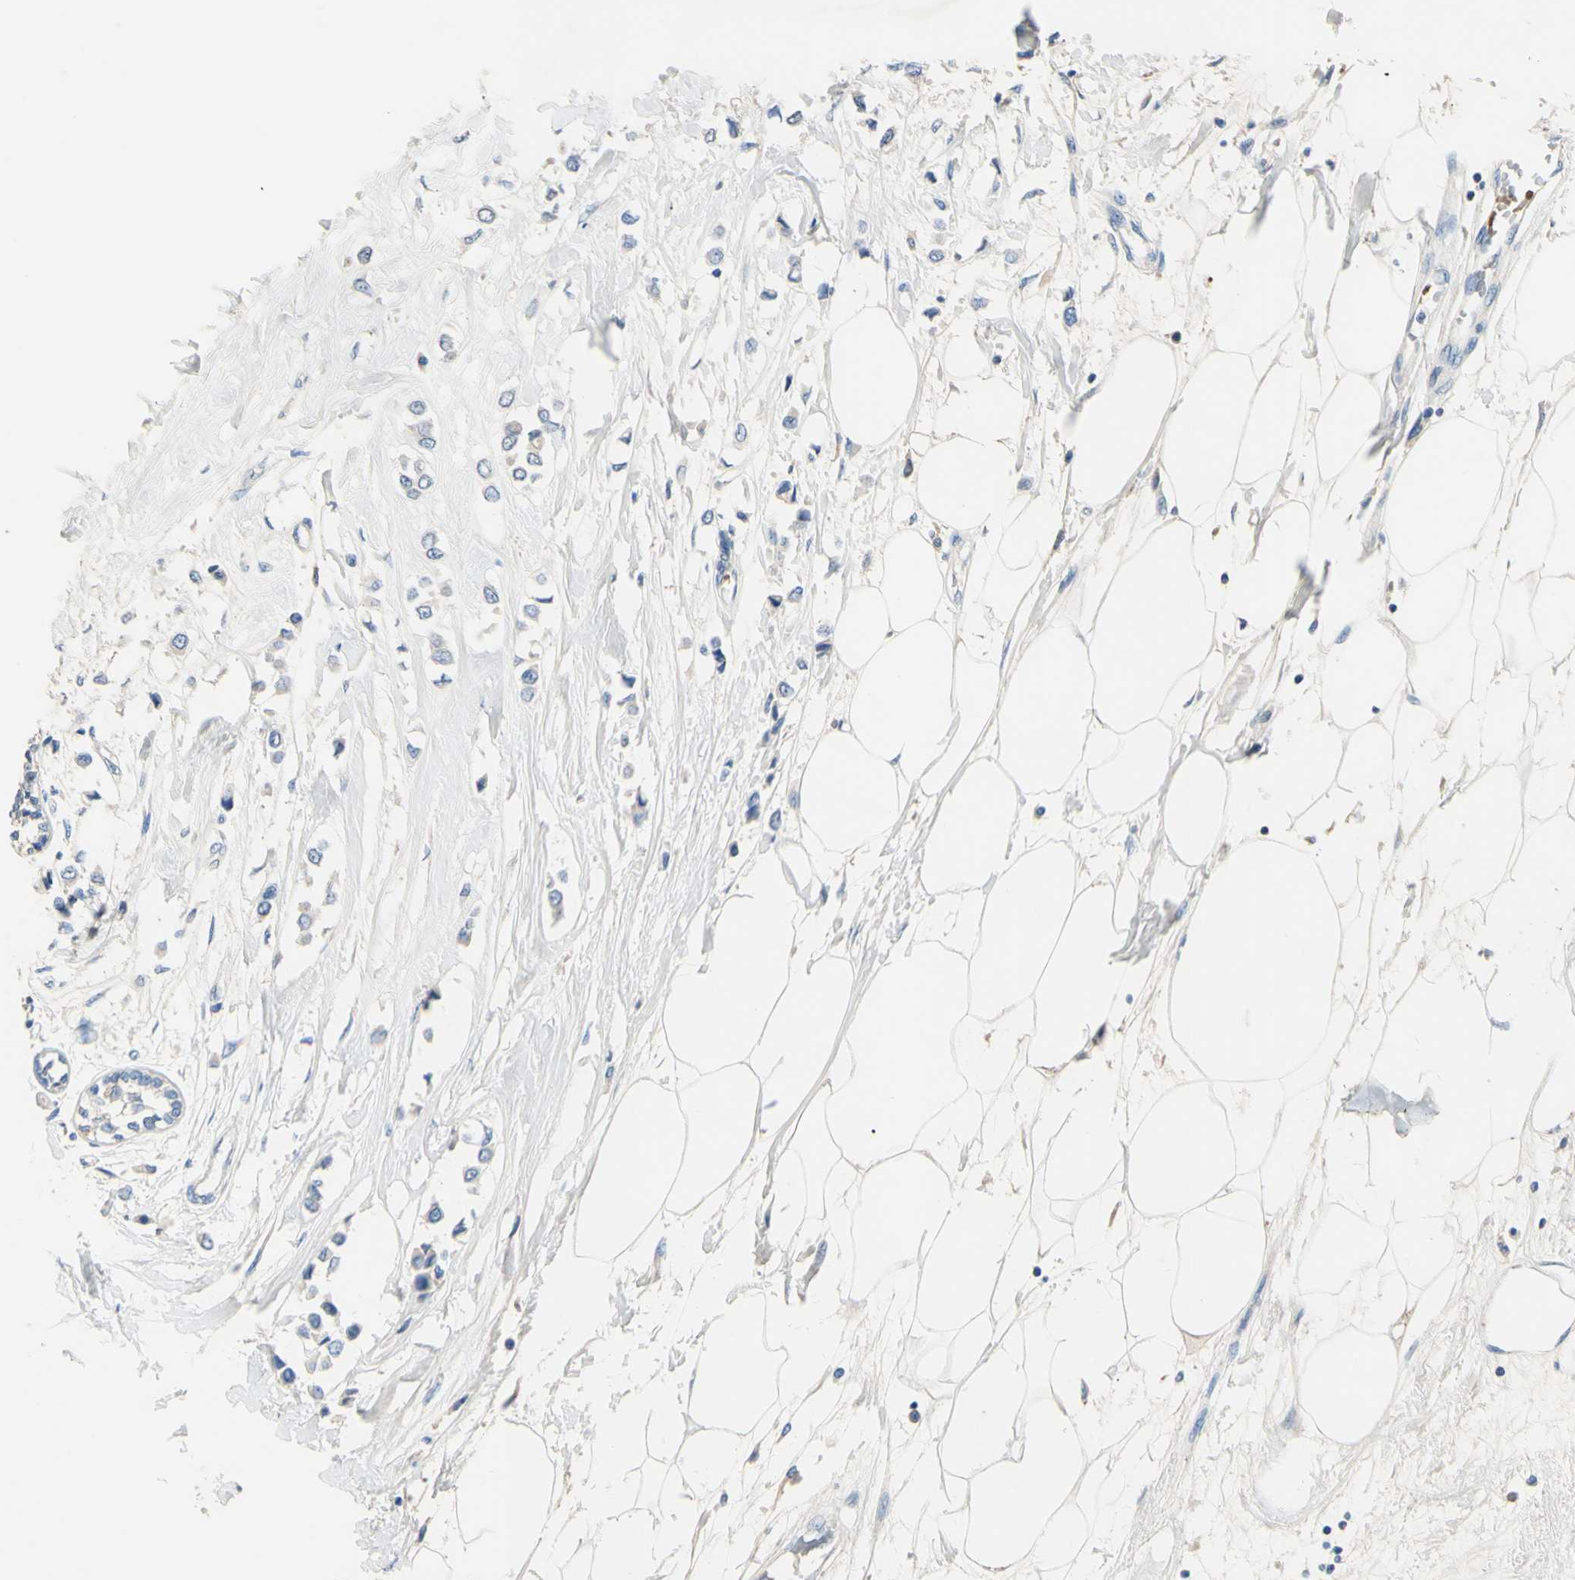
{"staining": {"intensity": "negative", "quantity": "none", "location": "none"}, "tissue": "breast cancer", "cell_type": "Tumor cells", "image_type": "cancer", "snomed": [{"axis": "morphology", "description": "Lobular carcinoma"}, {"axis": "topography", "description": "Breast"}], "caption": "A micrograph of lobular carcinoma (breast) stained for a protein displays no brown staining in tumor cells.", "gene": "CDON", "patient": {"sex": "female", "age": 51}}